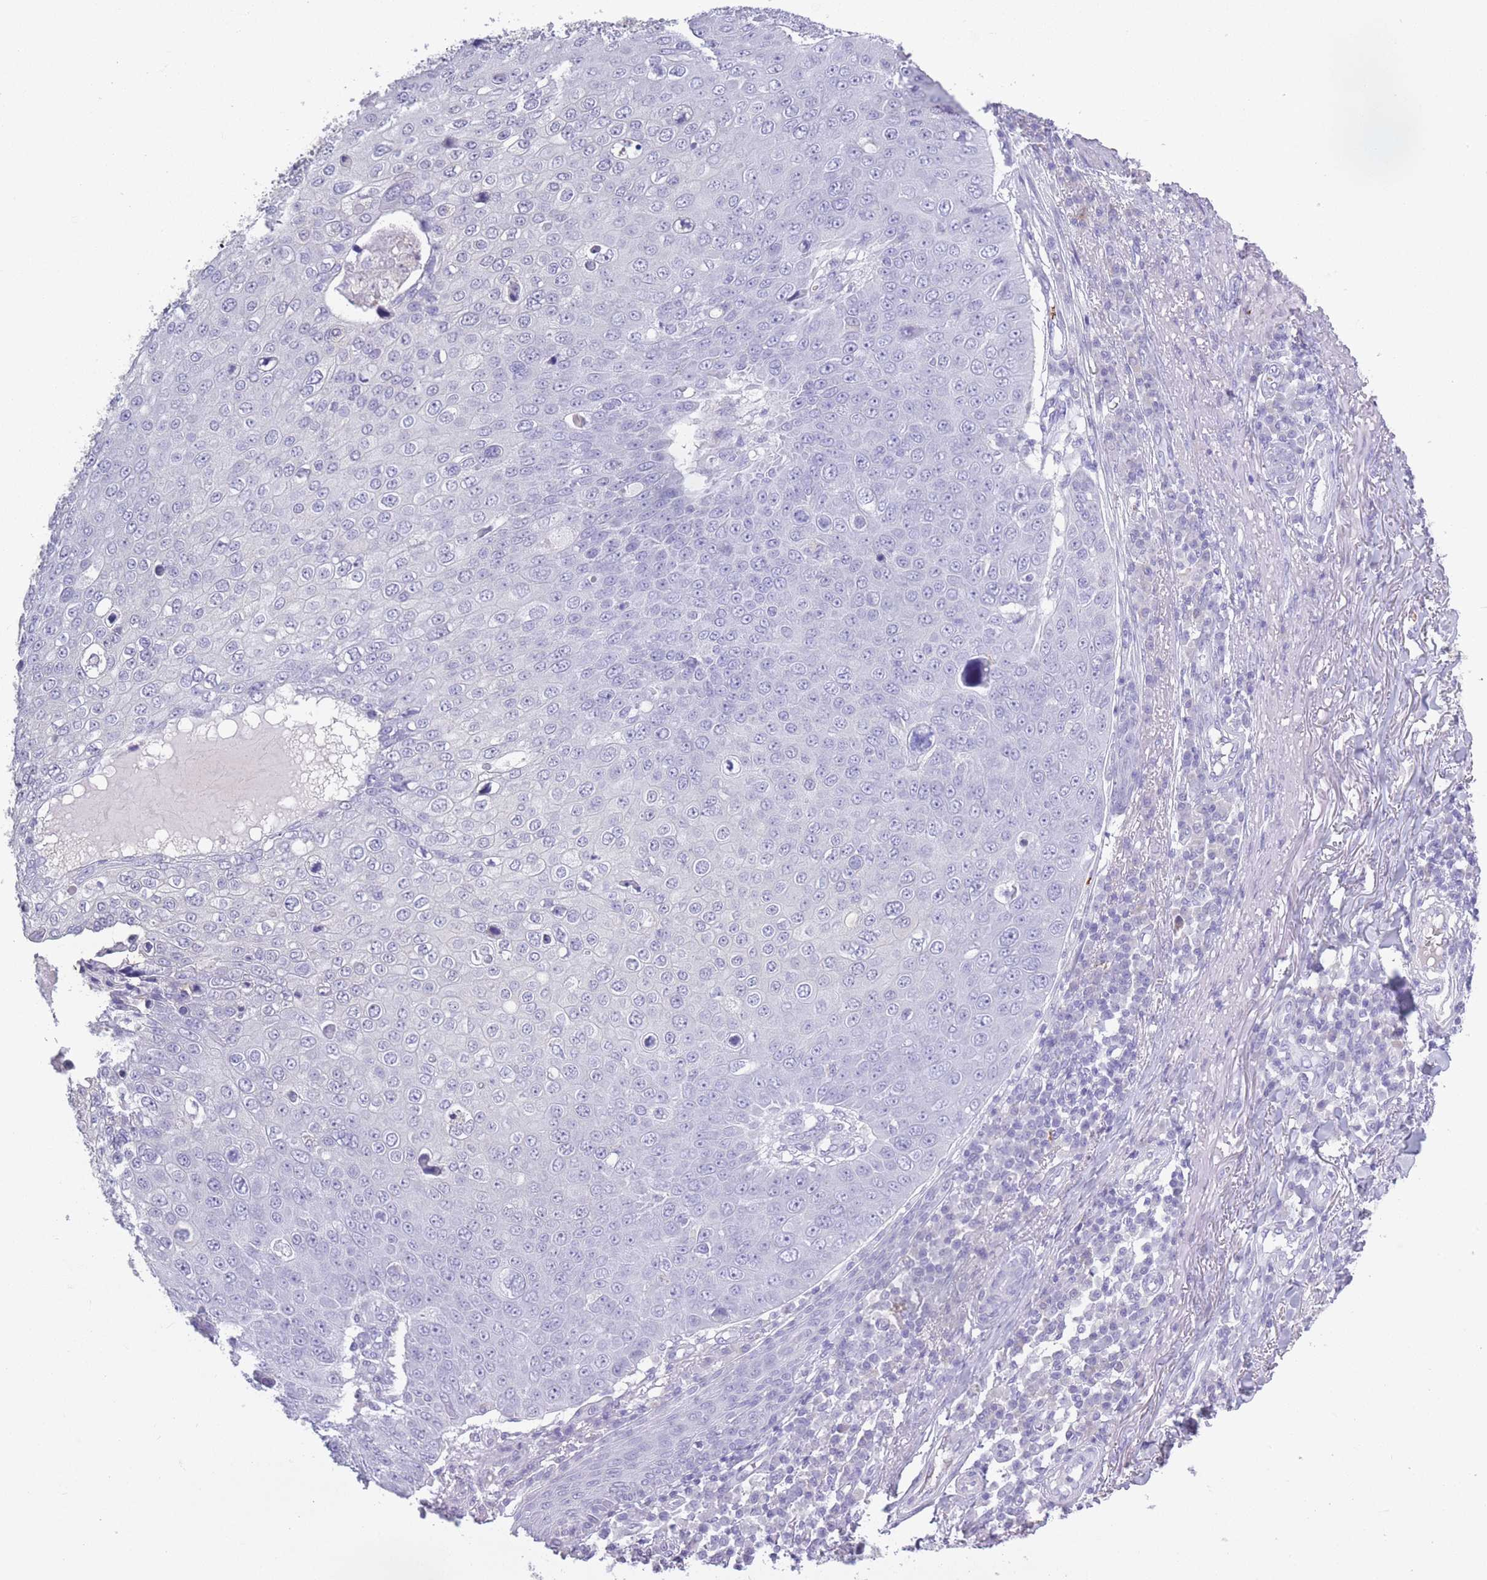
{"staining": {"intensity": "negative", "quantity": "none", "location": "none"}, "tissue": "skin cancer", "cell_type": "Tumor cells", "image_type": "cancer", "snomed": [{"axis": "morphology", "description": "Squamous cell carcinoma, NOS"}, {"axis": "topography", "description": "Skin"}], "caption": "Immunohistochemistry (IHC) of skin cancer shows no positivity in tumor cells.", "gene": "OR7C1", "patient": {"sex": "male", "age": 71}}